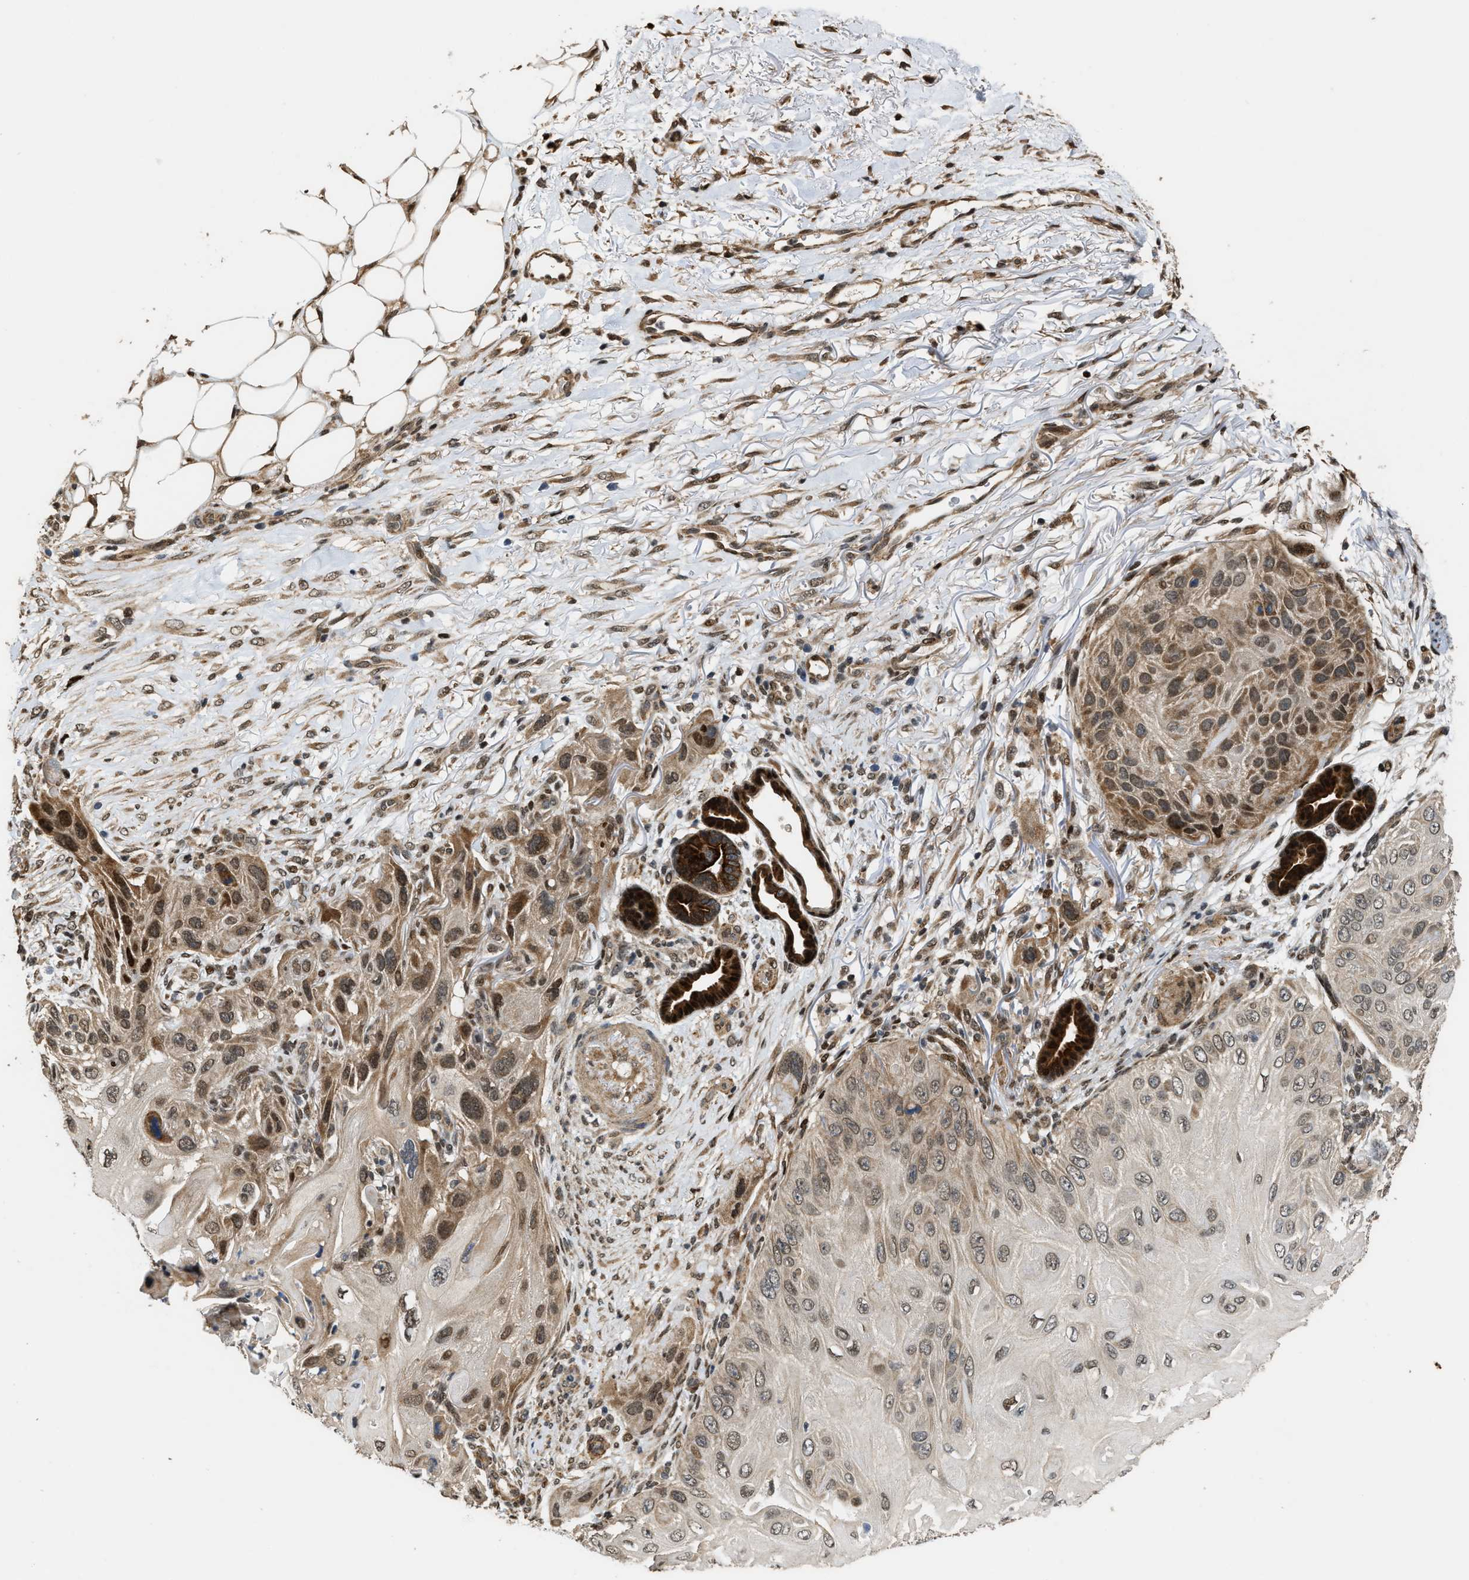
{"staining": {"intensity": "moderate", "quantity": ">75%", "location": "cytoplasmic/membranous,nuclear"}, "tissue": "skin cancer", "cell_type": "Tumor cells", "image_type": "cancer", "snomed": [{"axis": "morphology", "description": "Squamous cell carcinoma, NOS"}, {"axis": "topography", "description": "Skin"}], "caption": "Protein staining displays moderate cytoplasmic/membranous and nuclear staining in about >75% of tumor cells in skin cancer (squamous cell carcinoma).", "gene": "SERTAD2", "patient": {"sex": "female", "age": 77}}